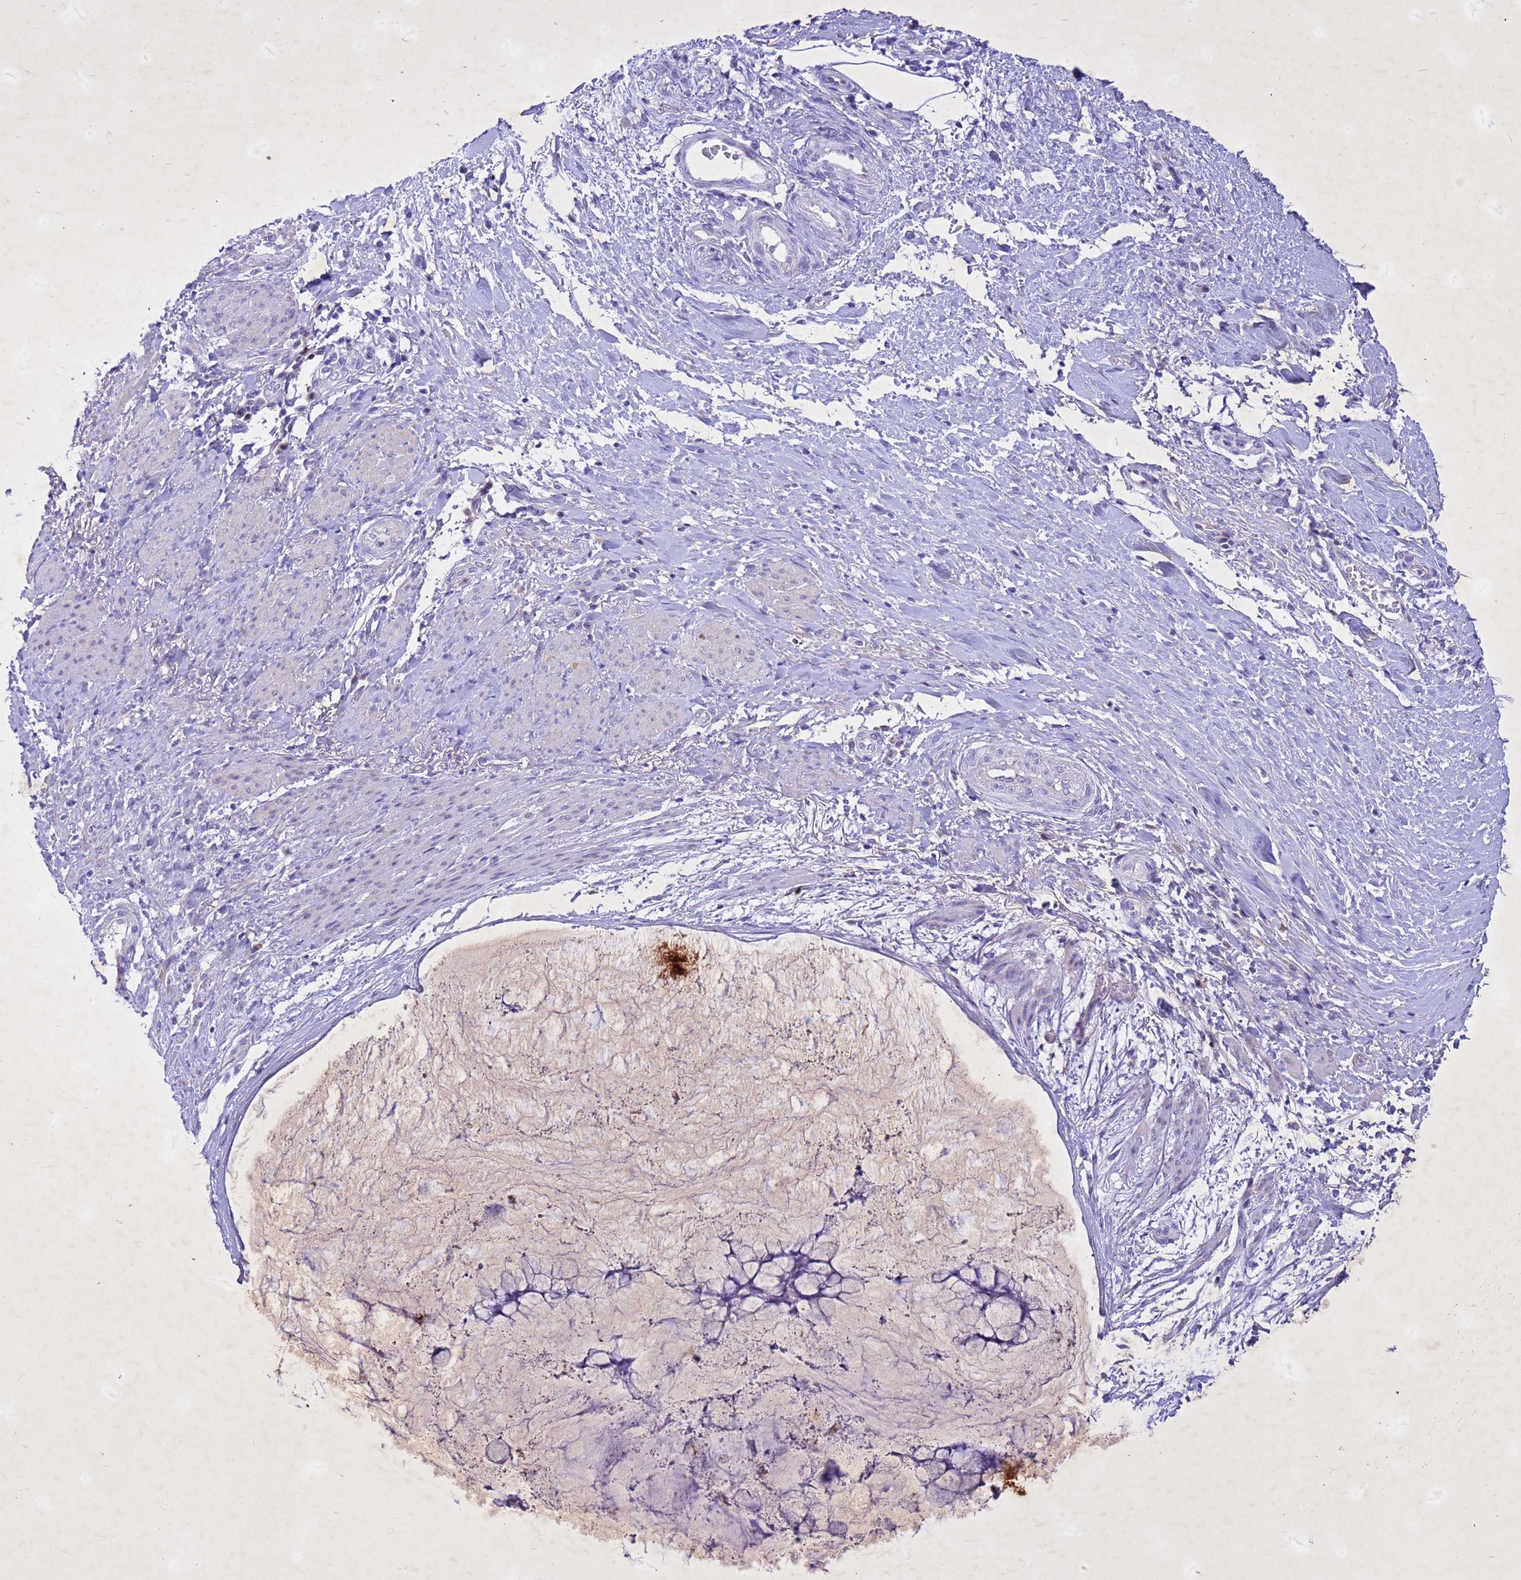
{"staining": {"intensity": "negative", "quantity": "none", "location": "none"}, "tissue": "ovarian cancer", "cell_type": "Tumor cells", "image_type": "cancer", "snomed": [{"axis": "morphology", "description": "Cystadenocarcinoma, mucinous, NOS"}, {"axis": "topography", "description": "Ovary"}], "caption": "IHC photomicrograph of mucinous cystadenocarcinoma (ovarian) stained for a protein (brown), which reveals no expression in tumor cells.", "gene": "COPS9", "patient": {"sex": "female", "age": 42}}